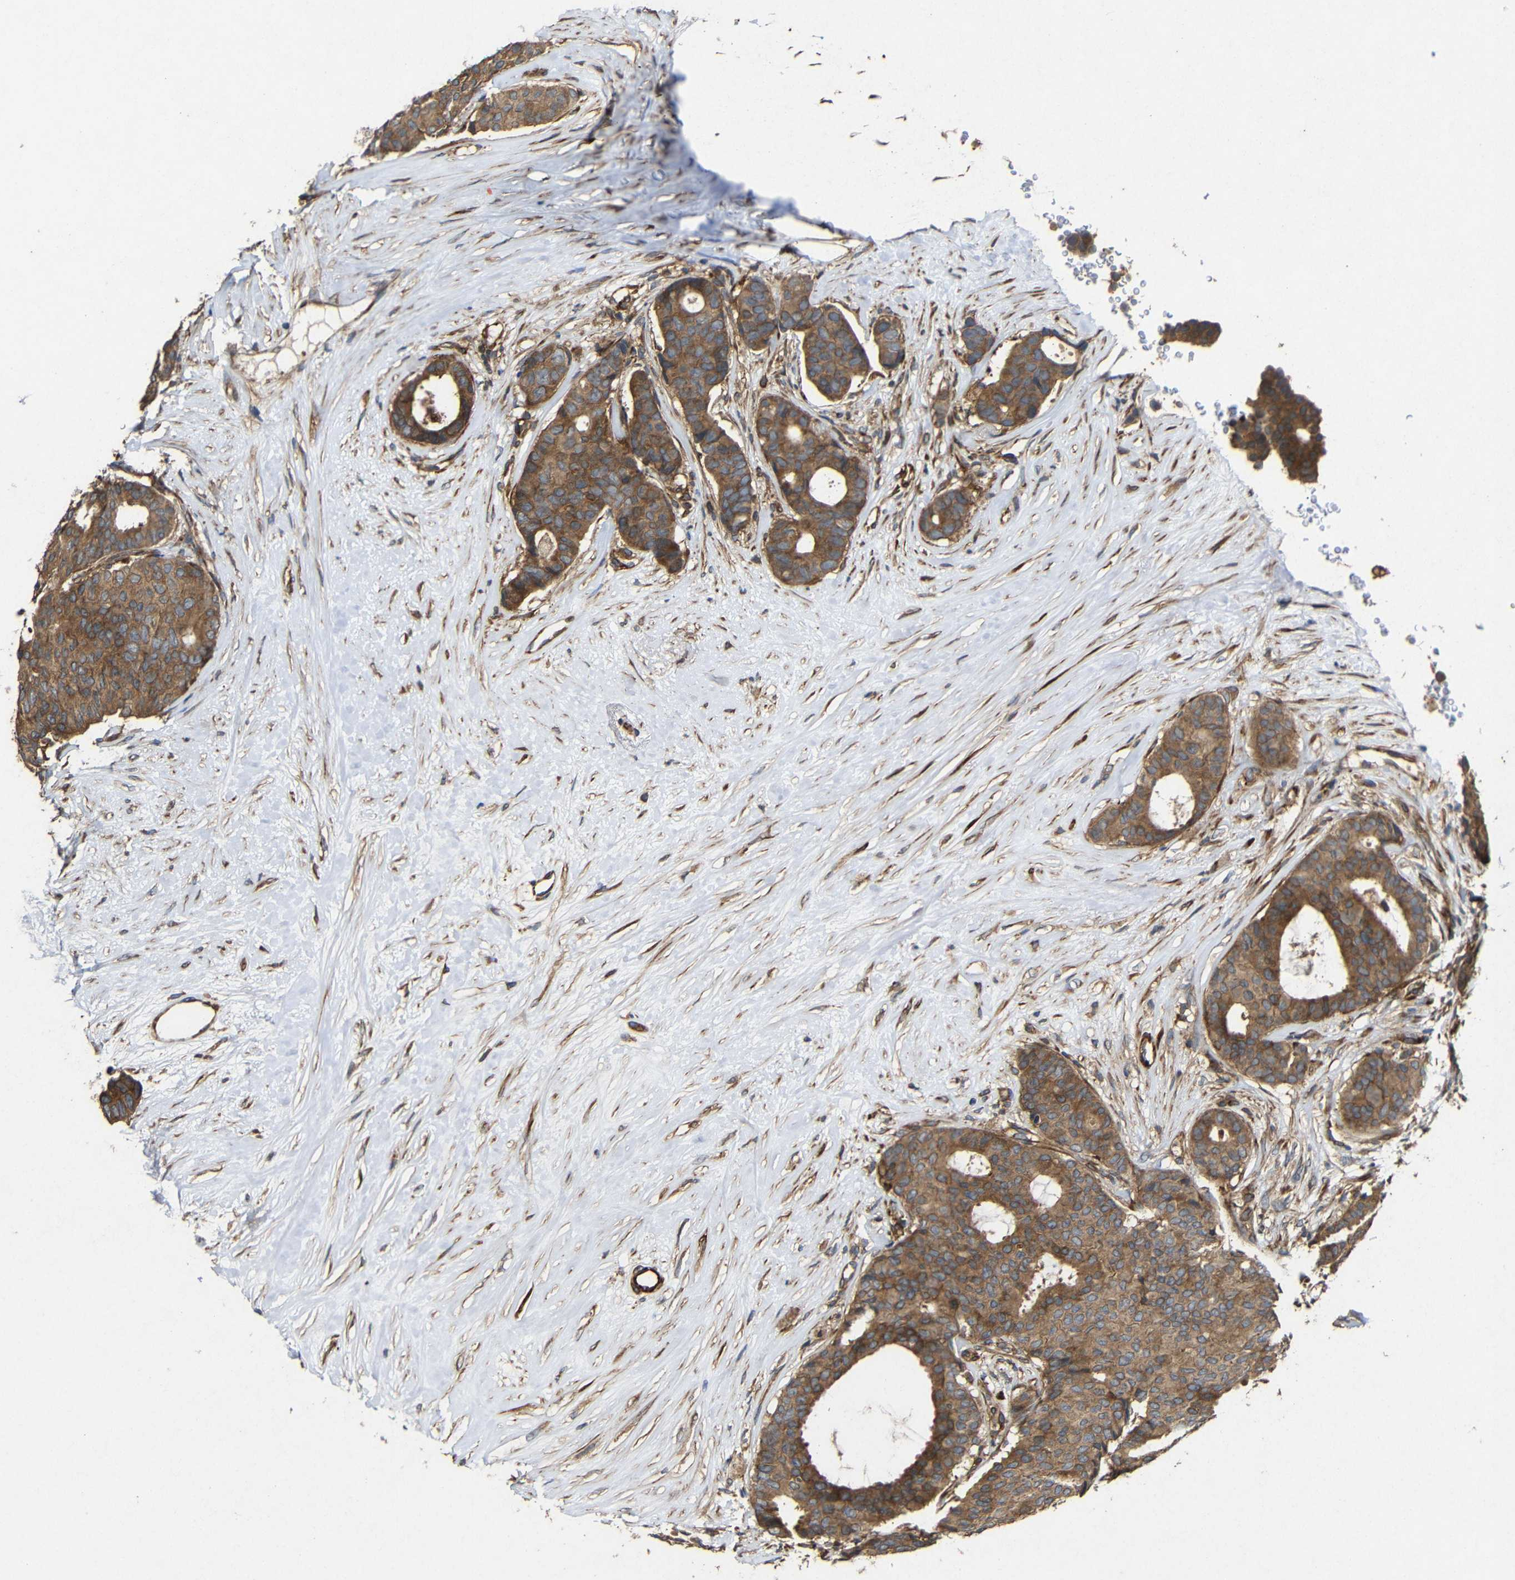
{"staining": {"intensity": "moderate", "quantity": ">75%", "location": "cytoplasmic/membranous"}, "tissue": "breast cancer", "cell_type": "Tumor cells", "image_type": "cancer", "snomed": [{"axis": "morphology", "description": "Duct carcinoma"}, {"axis": "topography", "description": "Breast"}], "caption": "Immunohistochemistry (DAB (3,3'-diaminobenzidine)) staining of breast intraductal carcinoma shows moderate cytoplasmic/membranous protein positivity in approximately >75% of tumor cells.", "gene": "EIF2S1", "patient": {"sex": "female", "age": 75}}